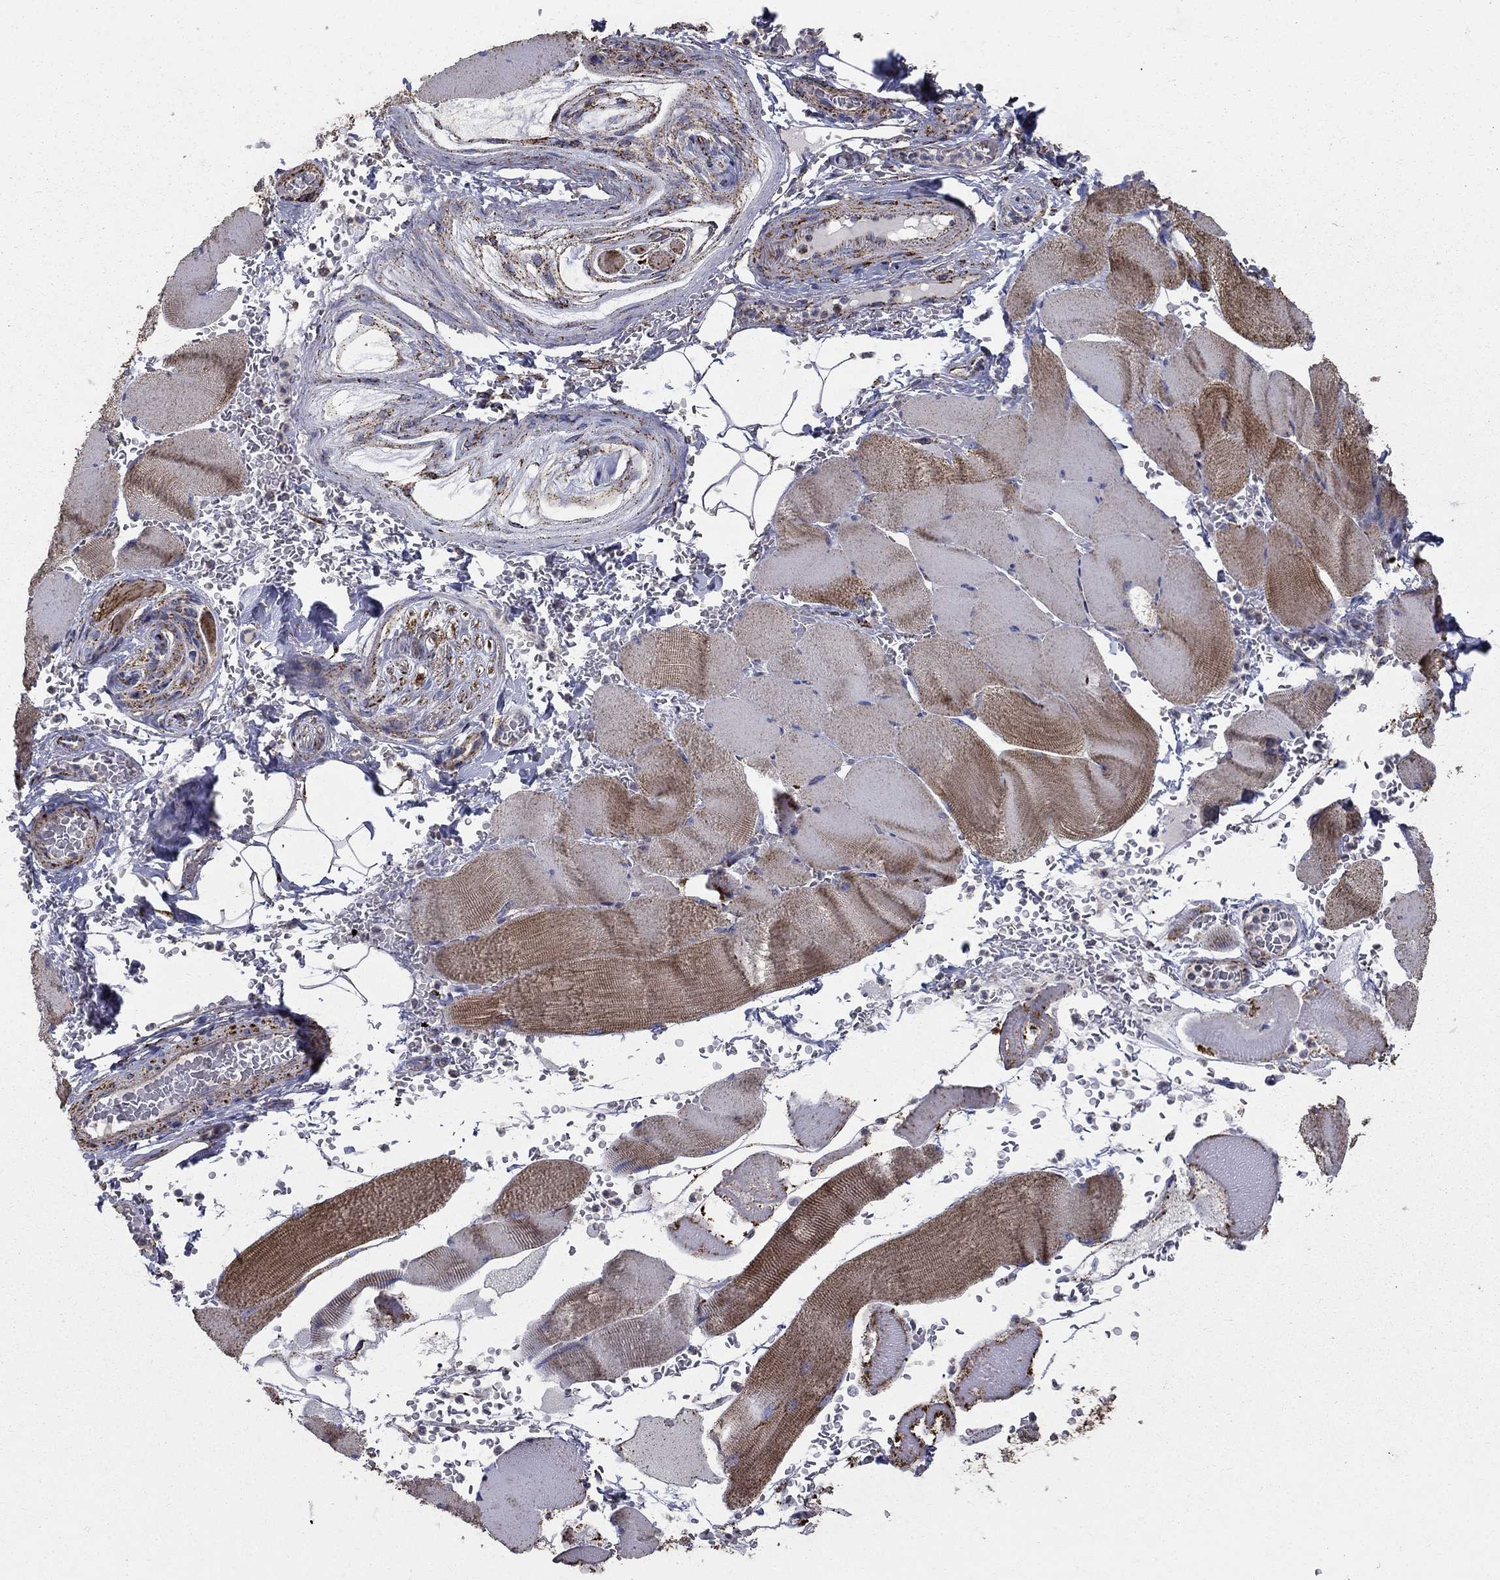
{"staining": {"intensity": "moderate", "quantity": "25%-75%", "location": "cytoplasmic/membranous"}, "tissue": "skeletal muscle", "cell_type": "Myocytes", "image_type": "normal", "snomed": [{"axis": "morphology", "description": "Normal tissue, NOS"}, {"axis": "topography", "description": "Skeletal muscle"}], "caption": "Immunohistochemical staining of normal skeletal muscle demonstrates moderate cytoplasmic/membranous protein staining in about 25%-75% of myocytes. (DAB (3,3'-diaminobenzidine) IHC, brown staining for protein, blue staining for nuclei).", "gene": "GCSH", "patient": {"sex": "male", "age": 56}}